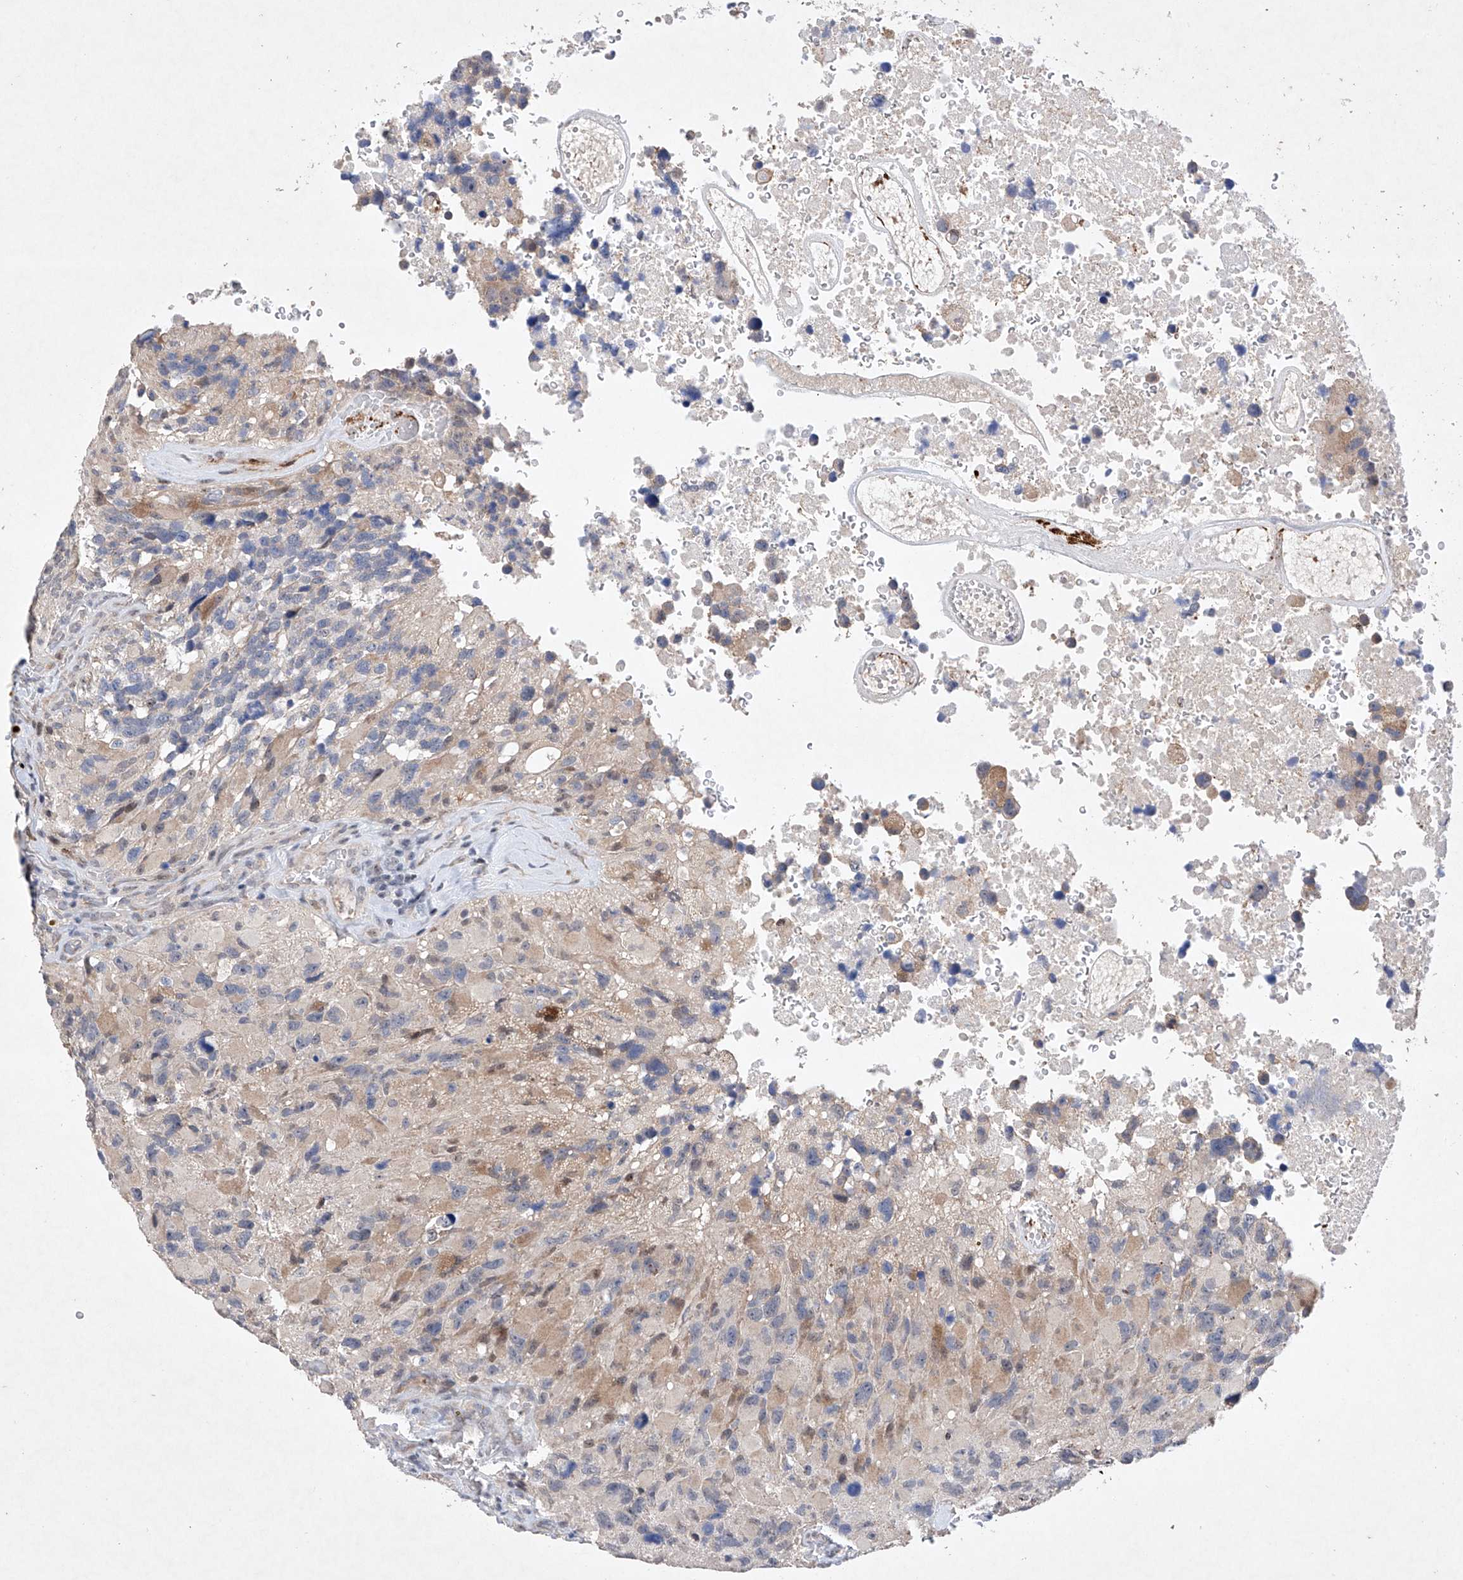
{"staining": {"intensity": "weak", "quantity": "<25%", "location": "cytoplasmic/membranous"}, "tissue": "glioma", "cell_type": "Tumor cells", "image_type": "cancer", "snomed": [{"axis": "morphology", "description": "Glioma, malignant, High grade"}, {"axis": "topography", "description": "Brain"}], "caption": "This is an IHC histopathology image of glioma. There is no staining in tumor cells.", "gene": "AFG1L", "patient": {"sex": "male", "age": 69}}